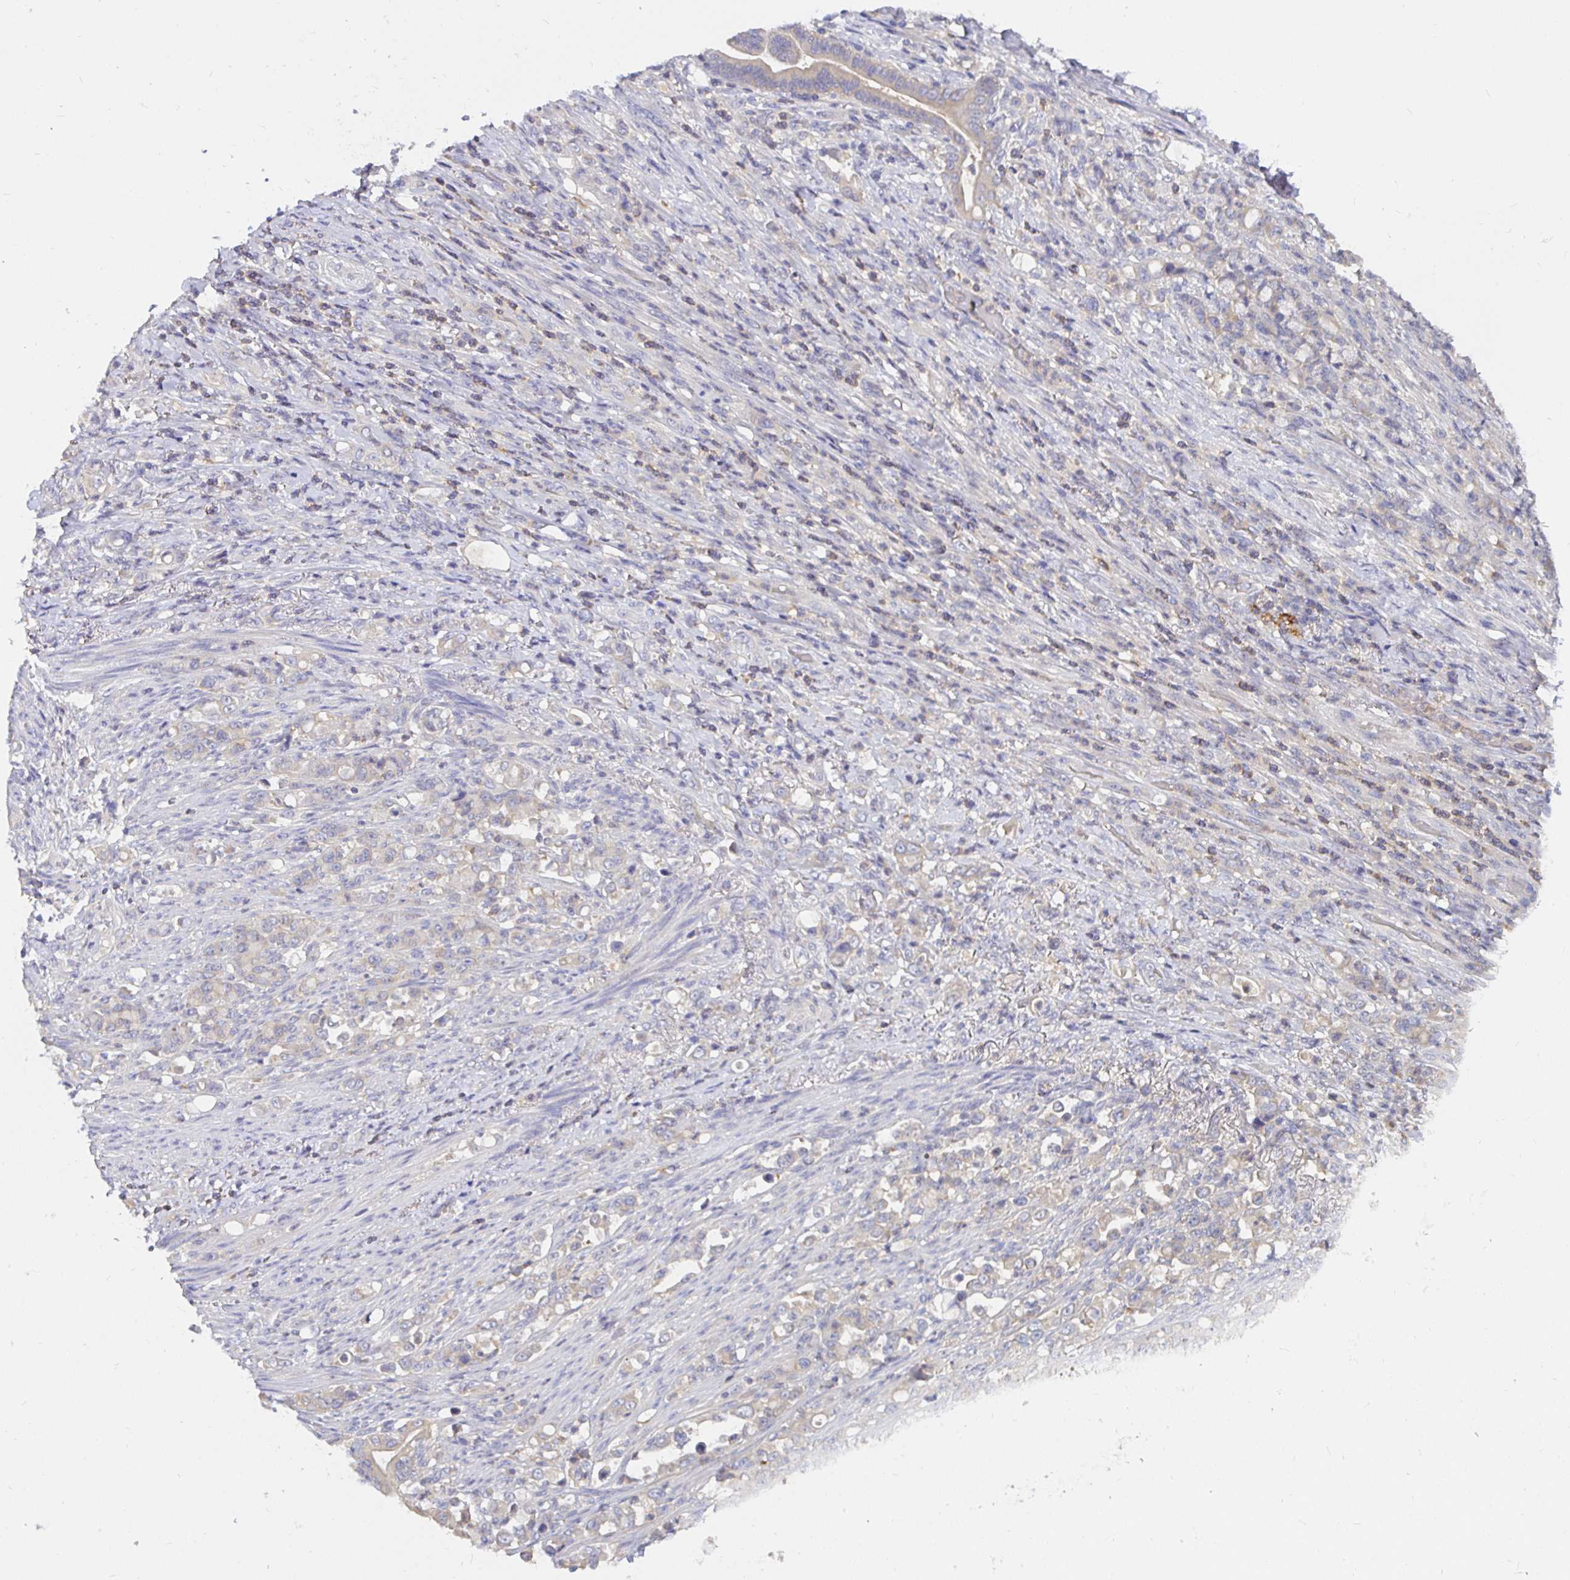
{"staining": {"intensity": "negative", "quantity": "none", "location": "none"}, "tissue": "stomach cancer", "cell_type": "Tumor cells", "image_type": "cancer", "snomed": [{"axis": "morphology", "description": "Normal tissue, NOS"}, {"axis": "morphology", "description": "Adenocarcinoma, NOS"}, {"axis": "topography", "description": "Stomach"}], "caption": "Human stomach adenocarcinoma stained for a protein using immunohistochemistry (IHC) shows no positivity in tumor cells.", "gene": "KIF21A", "patient": {"sex": "female", "age": 79}}